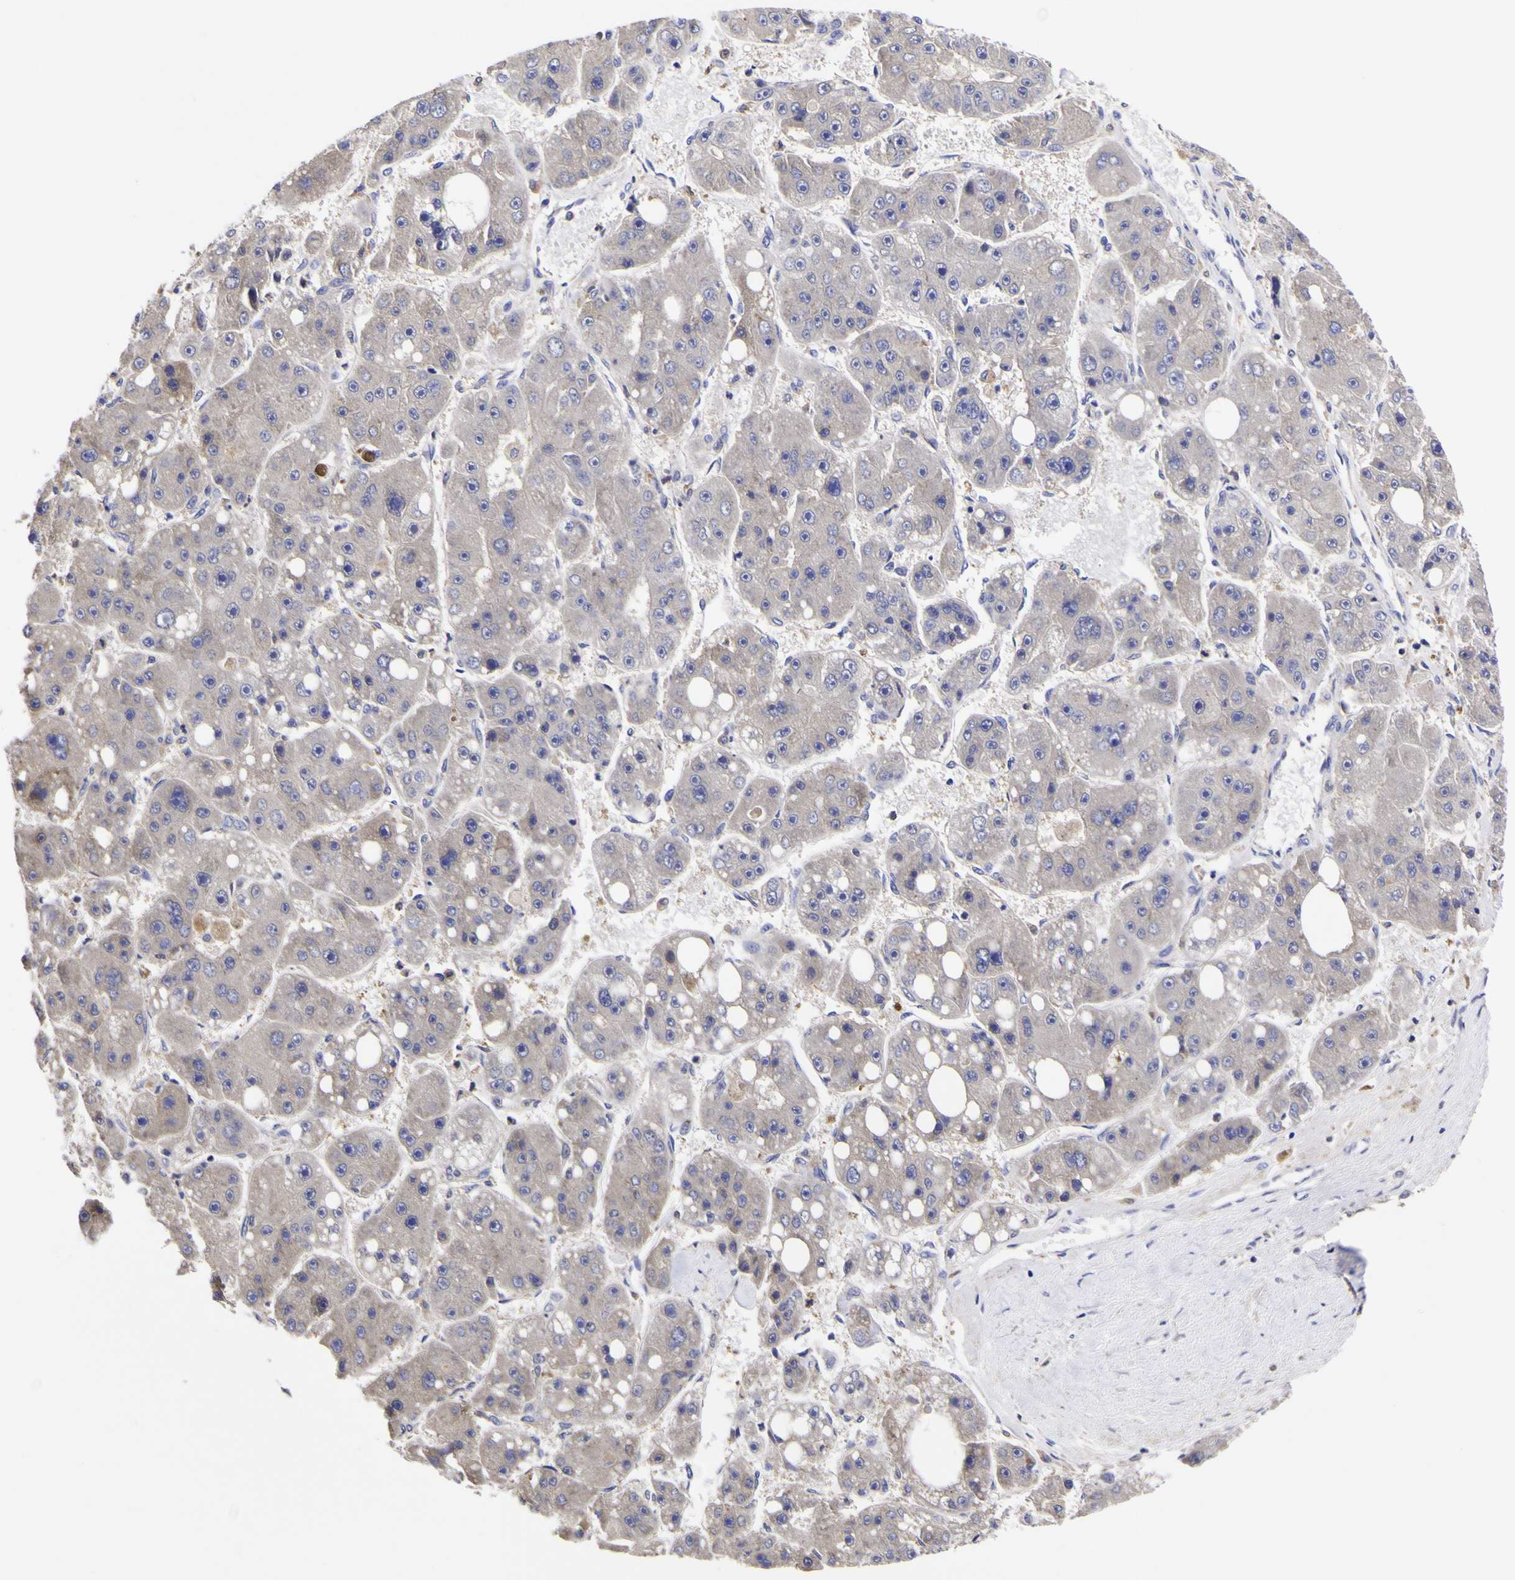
{"staining": {"intensity": "weak", "quantity": "<25%", "location": "cytoplasmic/membranous"}, "tissue": "liver cancer", "cell_type": "Tumor cells", "image_type": "cancer", "snomed": [{"axis": "morphology", "description": "Carcinoma, Hepatocellular, NOS"}, {"axis": "topography", "description": "Liver"}], "caption": "Image shows no significant protein expression in tumor cells of liver hepatocellular carcinoma.", "gene": "MAPK14", "patient": {"sex": "female", "age": 61}}